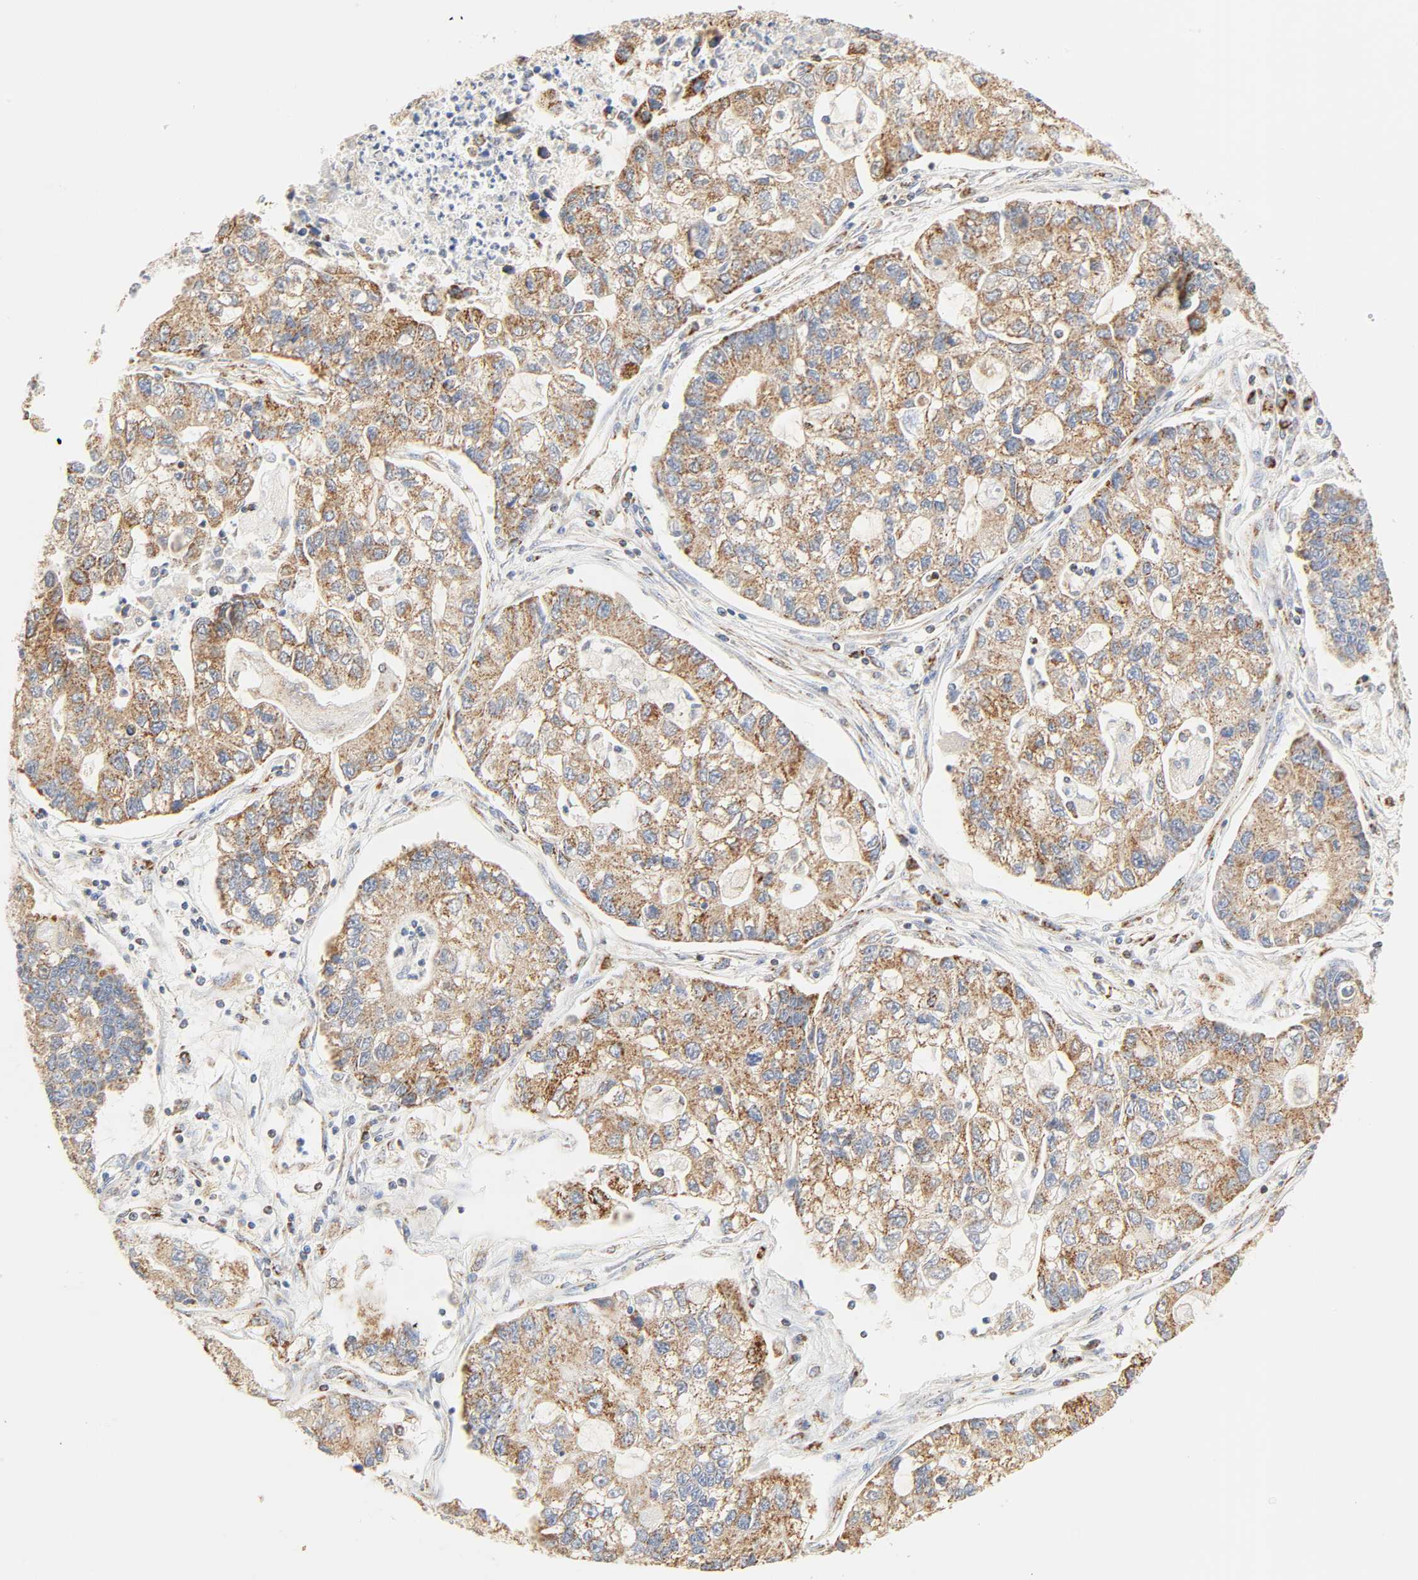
{"staining": {"intensity": "moderate", "quantity": ">75%", "location": "cytoplasmic/membranous"}, "tissue": "lung cancer", "cell_type": "Tumor cells", "image_type": "cancer", "snomed": [{"axis": "morphology", "description": "Adenocarcinoma, NOS"}, {"axis": "topography", "description": "Lung"}], "caption": "IHC (DAB (3,3'-diaminobenzidine)) staining of human lung cancer exhibits moderate cytoplasmic/membranous protein expression in approximately >75% of tumor cells.", "gene": "ACAT1", "patient": {"sex": "female", "age": 51}}